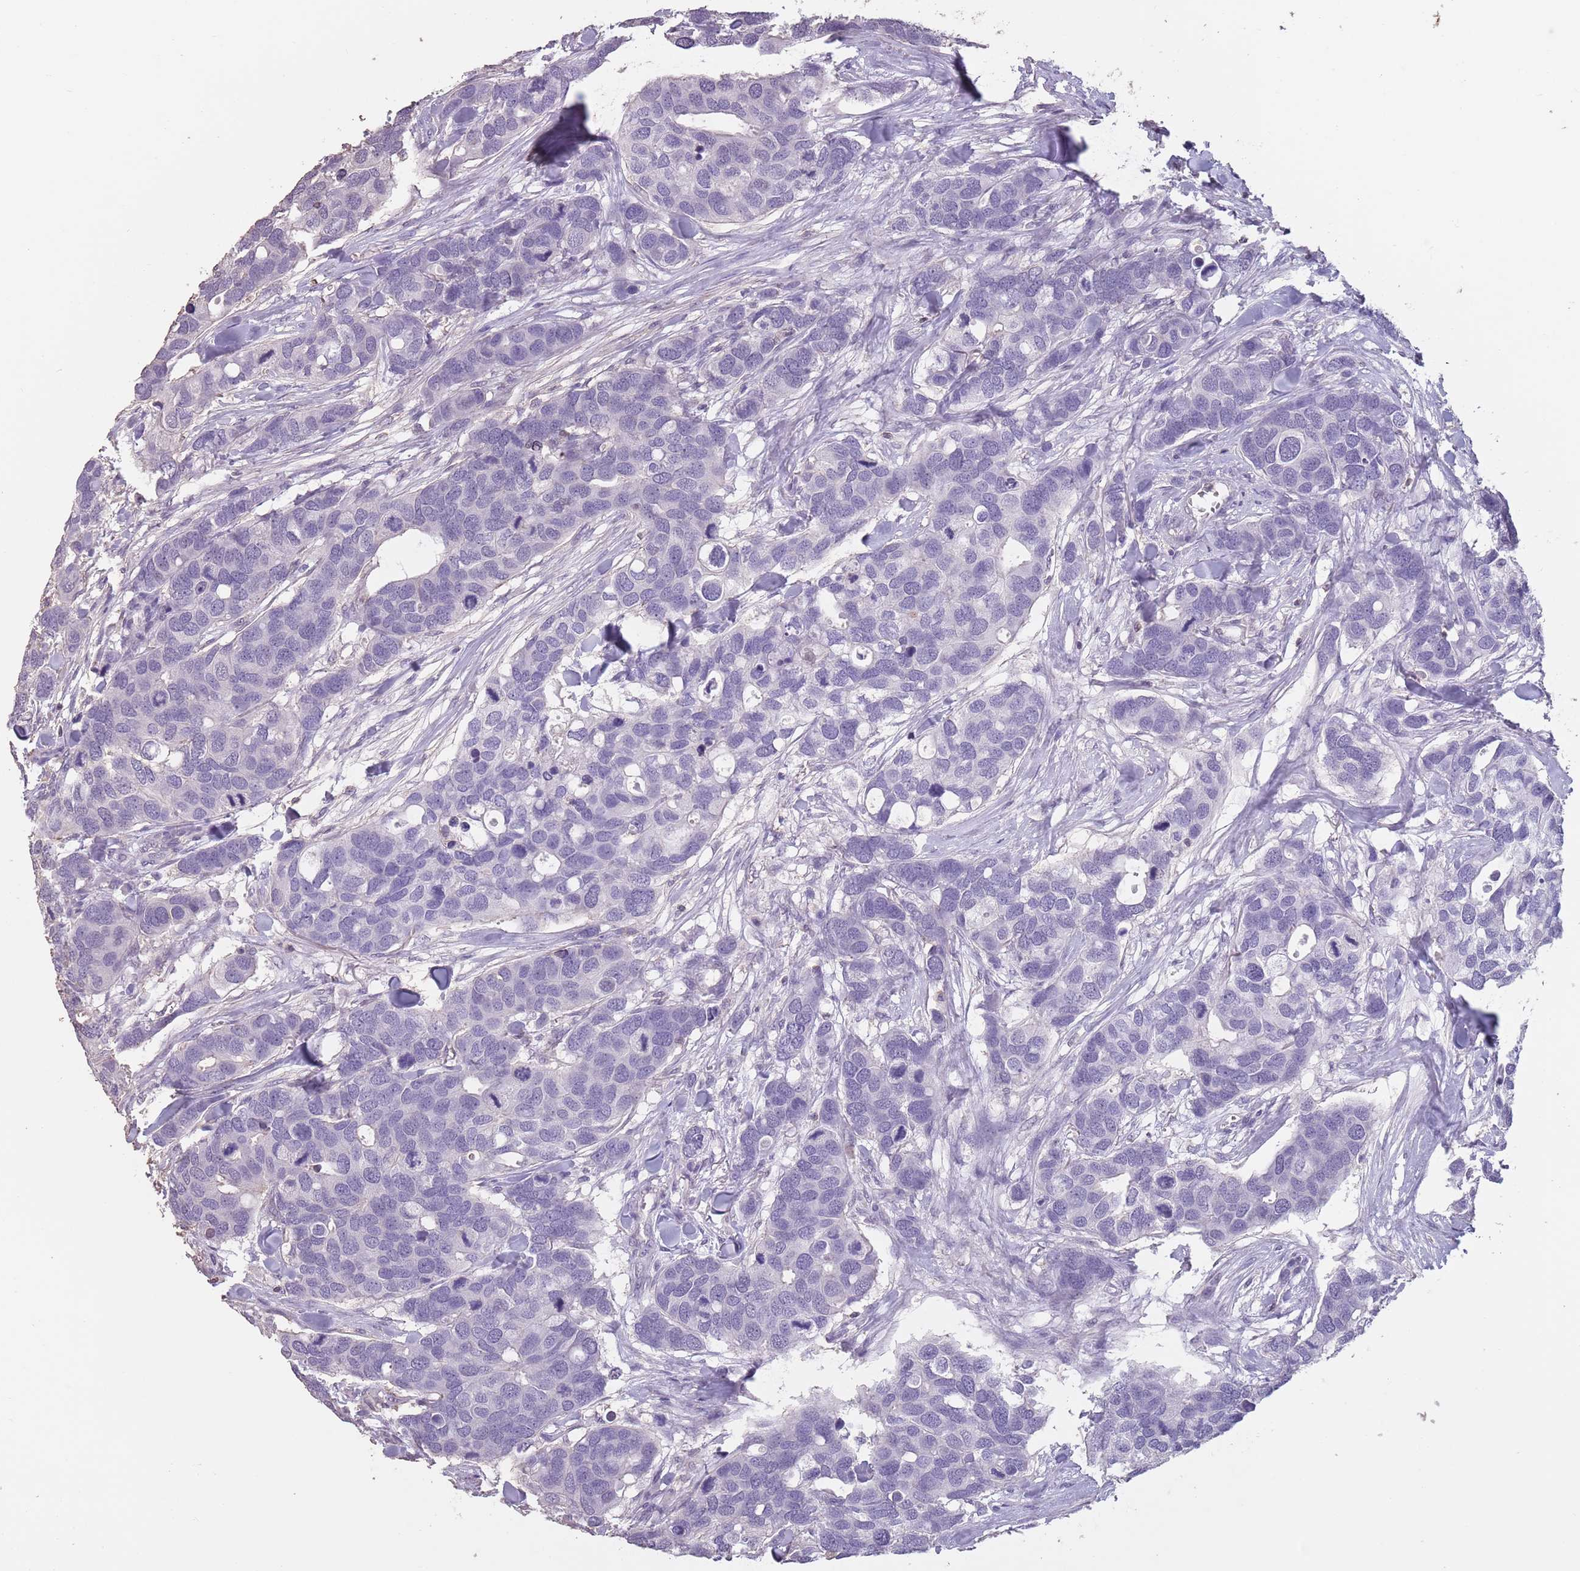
{"staining": {"intensity": "negative", "quantity": "none", "location": "none"}, "tissue": "breast cancer", "cell_type": "Tumor cells", "image_type": "cancer", "snomed": [{"axis": "morphology", "description": "Duct carcinoma"}, {"axis": "topography", "description": "Breast"}], "caption": "Breast cancer was stained to show a protein in brown. There is no significant positivity in tumor cells.", "gene": "SUN5", "patient": {"sex": "female", "age": 83}}